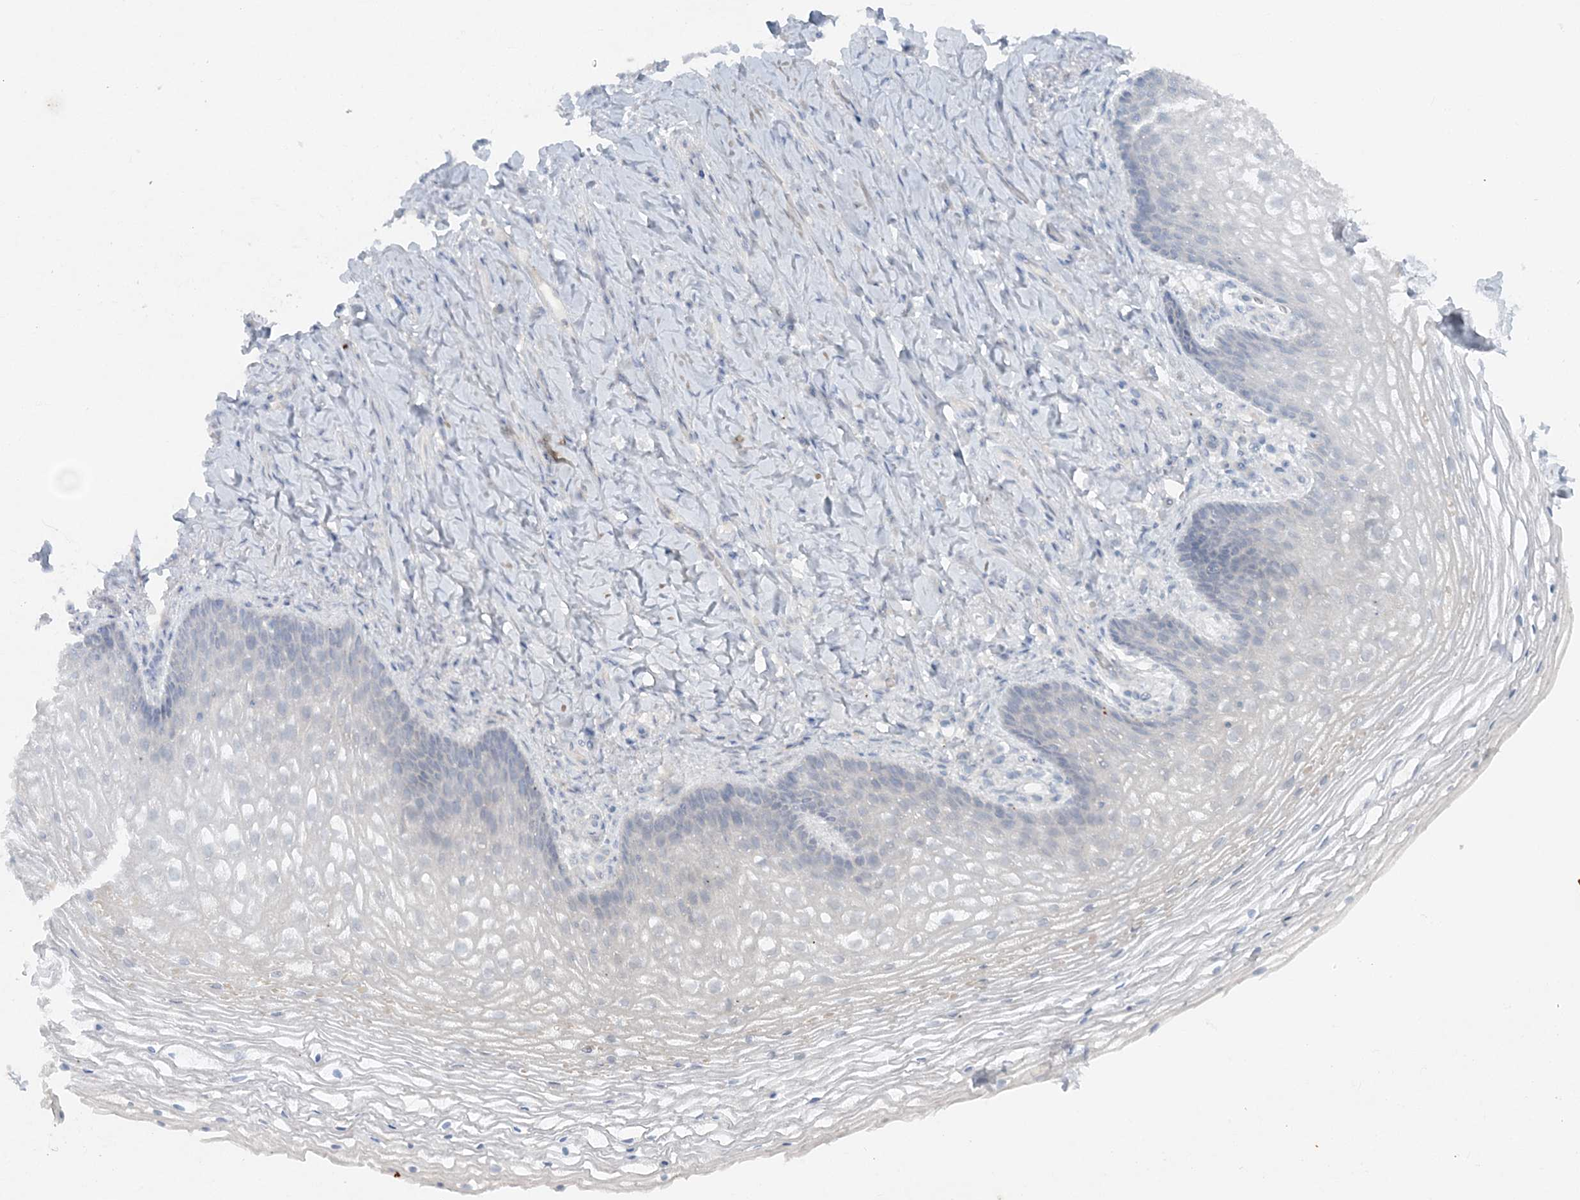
{"staining": {"intensity": "negative", "quantity": "none", "location": "none"}, "tissue": "vagina", "cell_type": "Squamous epithelial cells", "image_type": "normal", "snomed": [{"axis": "morphology", "description": "Normal tissue, NOS"}, {"axis": "topography", "description": "Vagina"}], "caption": "This image is of normal vagina stained with immunohistochemistry (IHC) to label a protein in brown with the nuclei are counter-stained blue. There is no staining in squamous epithelial cells.", "gene": "ATP11A", "patient": {"sex": "female", "age": 60}}